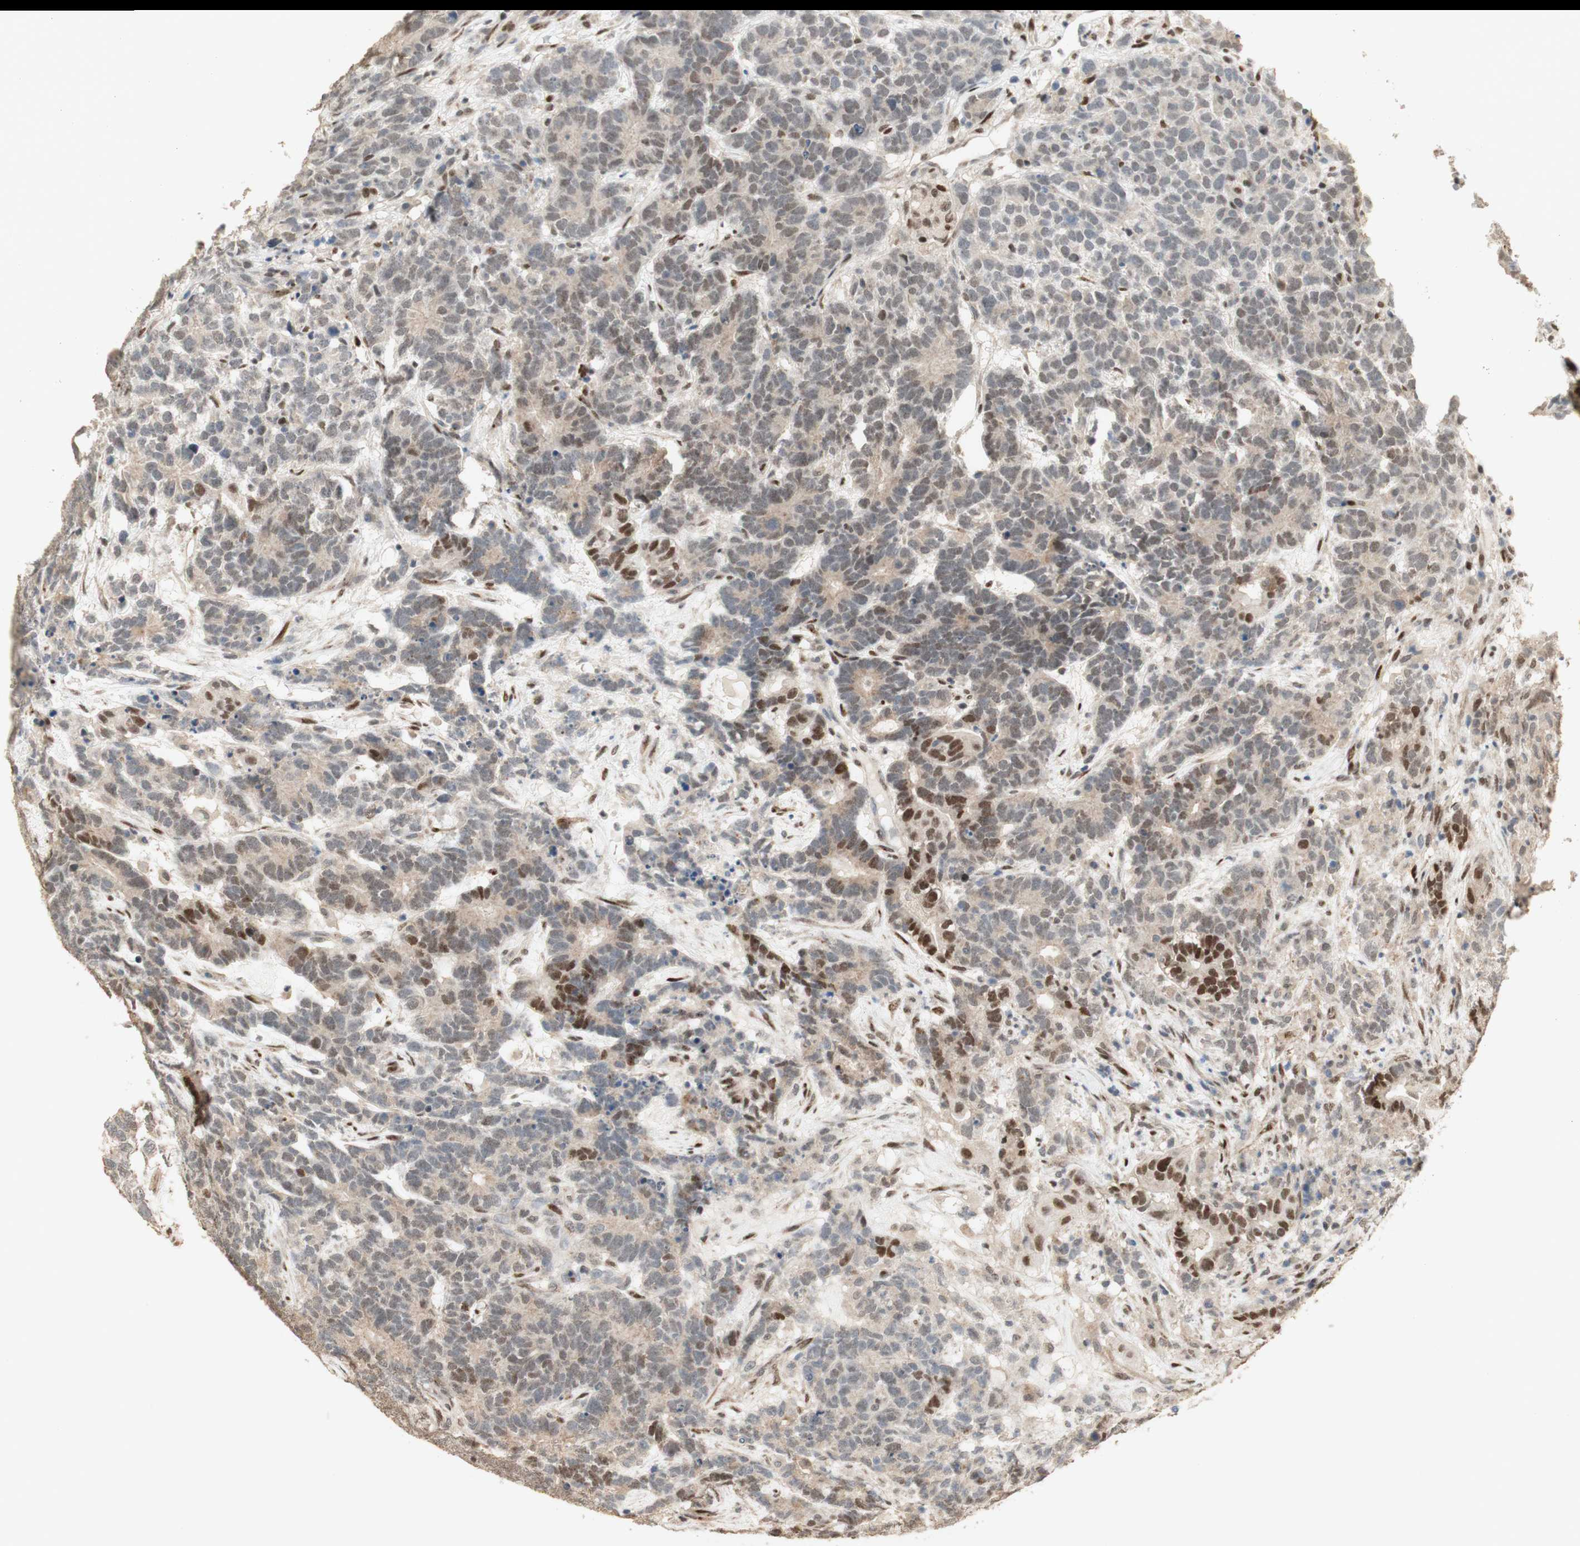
{"staining": {"intensity": "weak", "quantity": "25%-75%", "location": "nuclear"}, "tissue": "testis cancer", "cell_type": "Tumor cells", "image_type": "cancer", "snomed": [{"axis": "morphology", "description": "Carcinoma, Embryonal, NOS"}, {"axis": "topography", "description": "Testis"}], "caption": "Immunohistochemistry (IHC) photomicrograph of testis cancer stained for a protein (brown), which demonstrates low levels of weak nuclear positivity in approximately 25%-75% of tumor cells.", "gene": "FOXP1", "patient": {"sex": "male", "age": 26}}